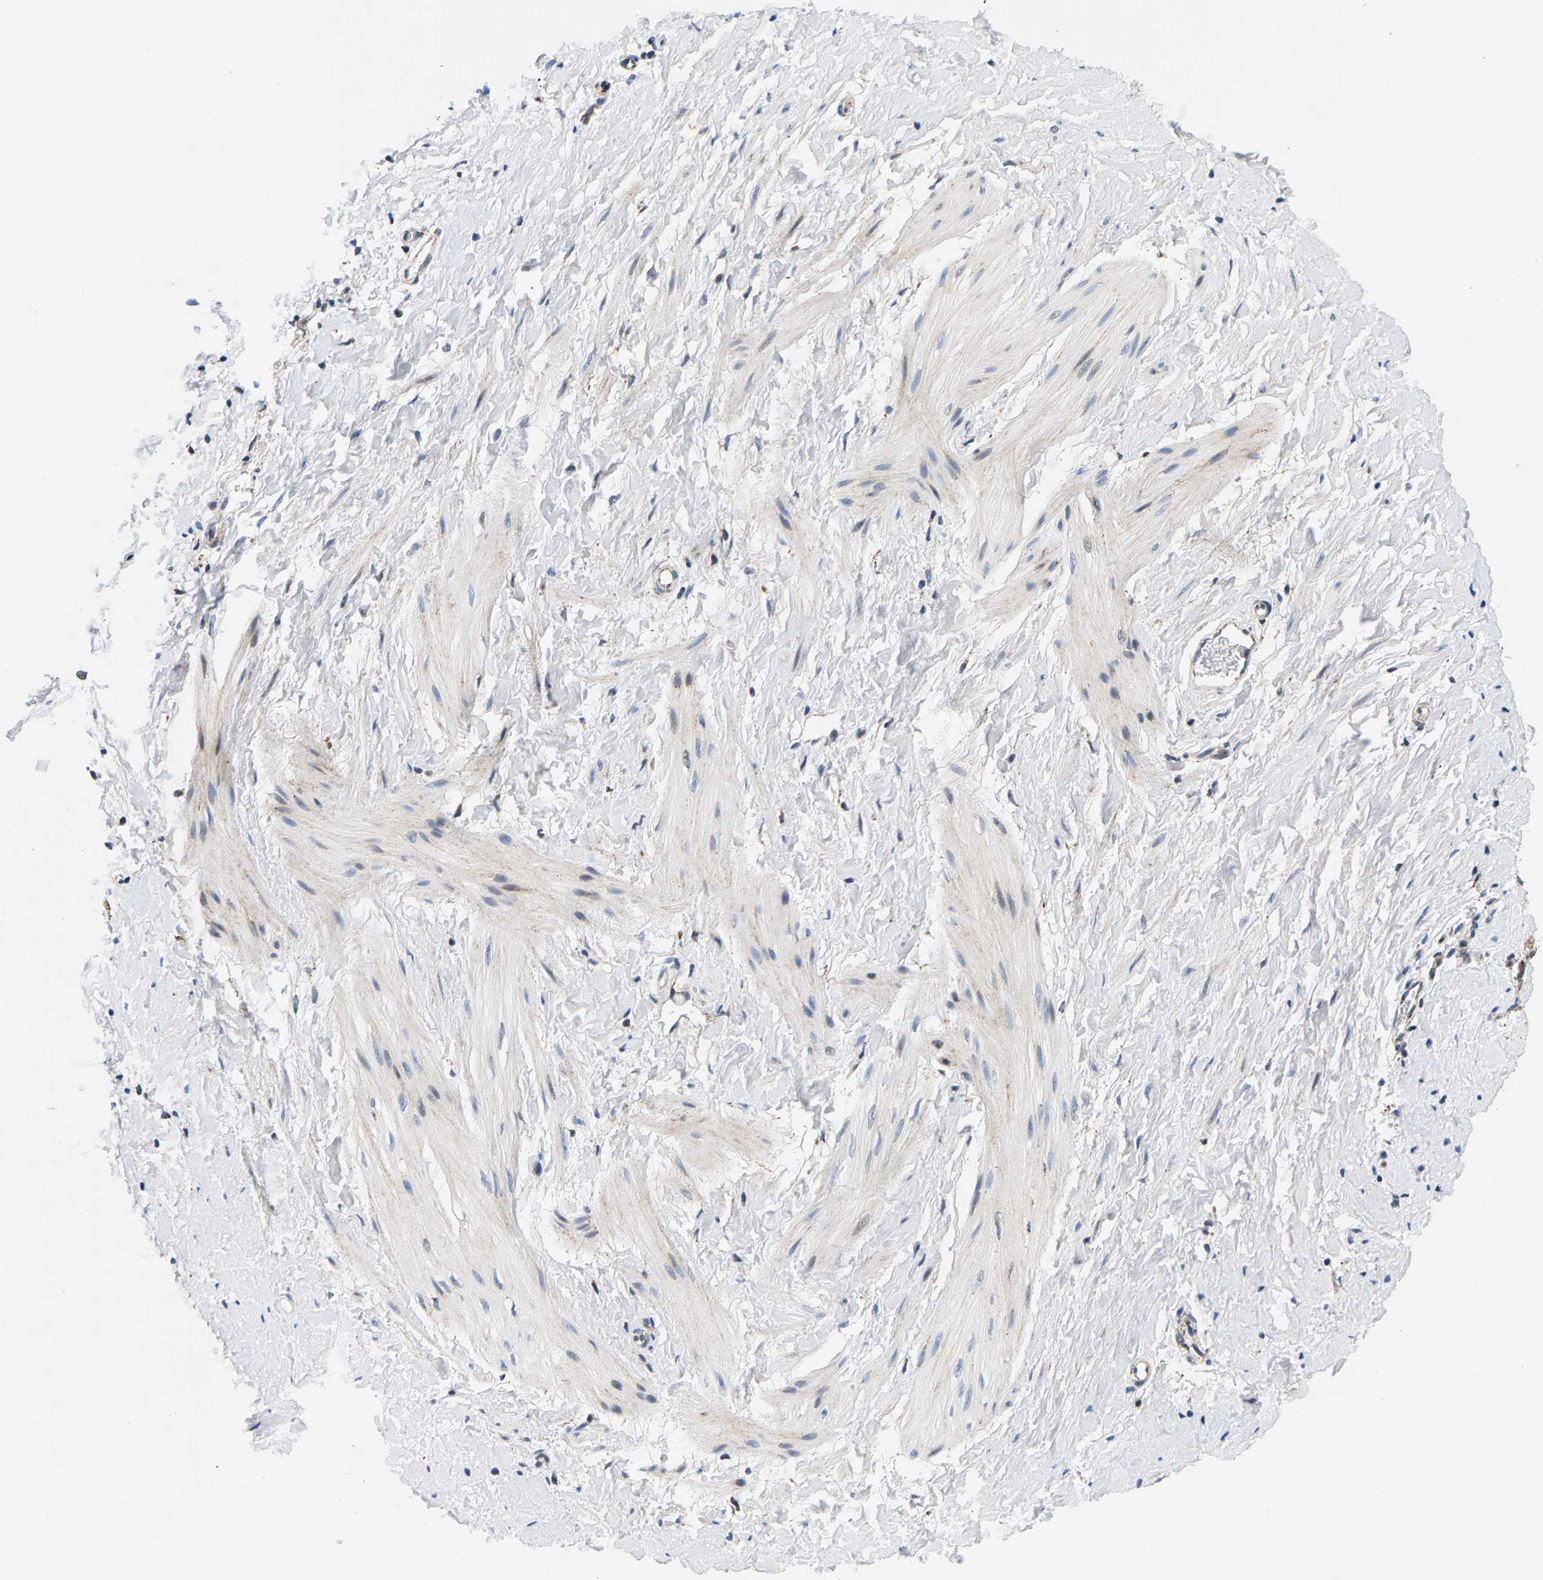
{"staining": {"intensity": "weak", "quantity": "<25%", "location": "cytoplasmic/membranous"}, "tissue": "smooth muscle", "cell_type": "Smooth muscle cells", "image_type": "normal", "snomed": [{"axis": "morphology", "description": "Normal tissue, NOS"}, {"axis": "topography", "description": "Smooth muscle"}], "caption": "Smooth muscle was stained to show a protein in brown. There is no significant positivity in smooth muscle cells. (DAB IHC visualized using brightfield microscopy, high magnification).", "gene": "PDE1A", "patient": {"sex": "male", "age": 16}}